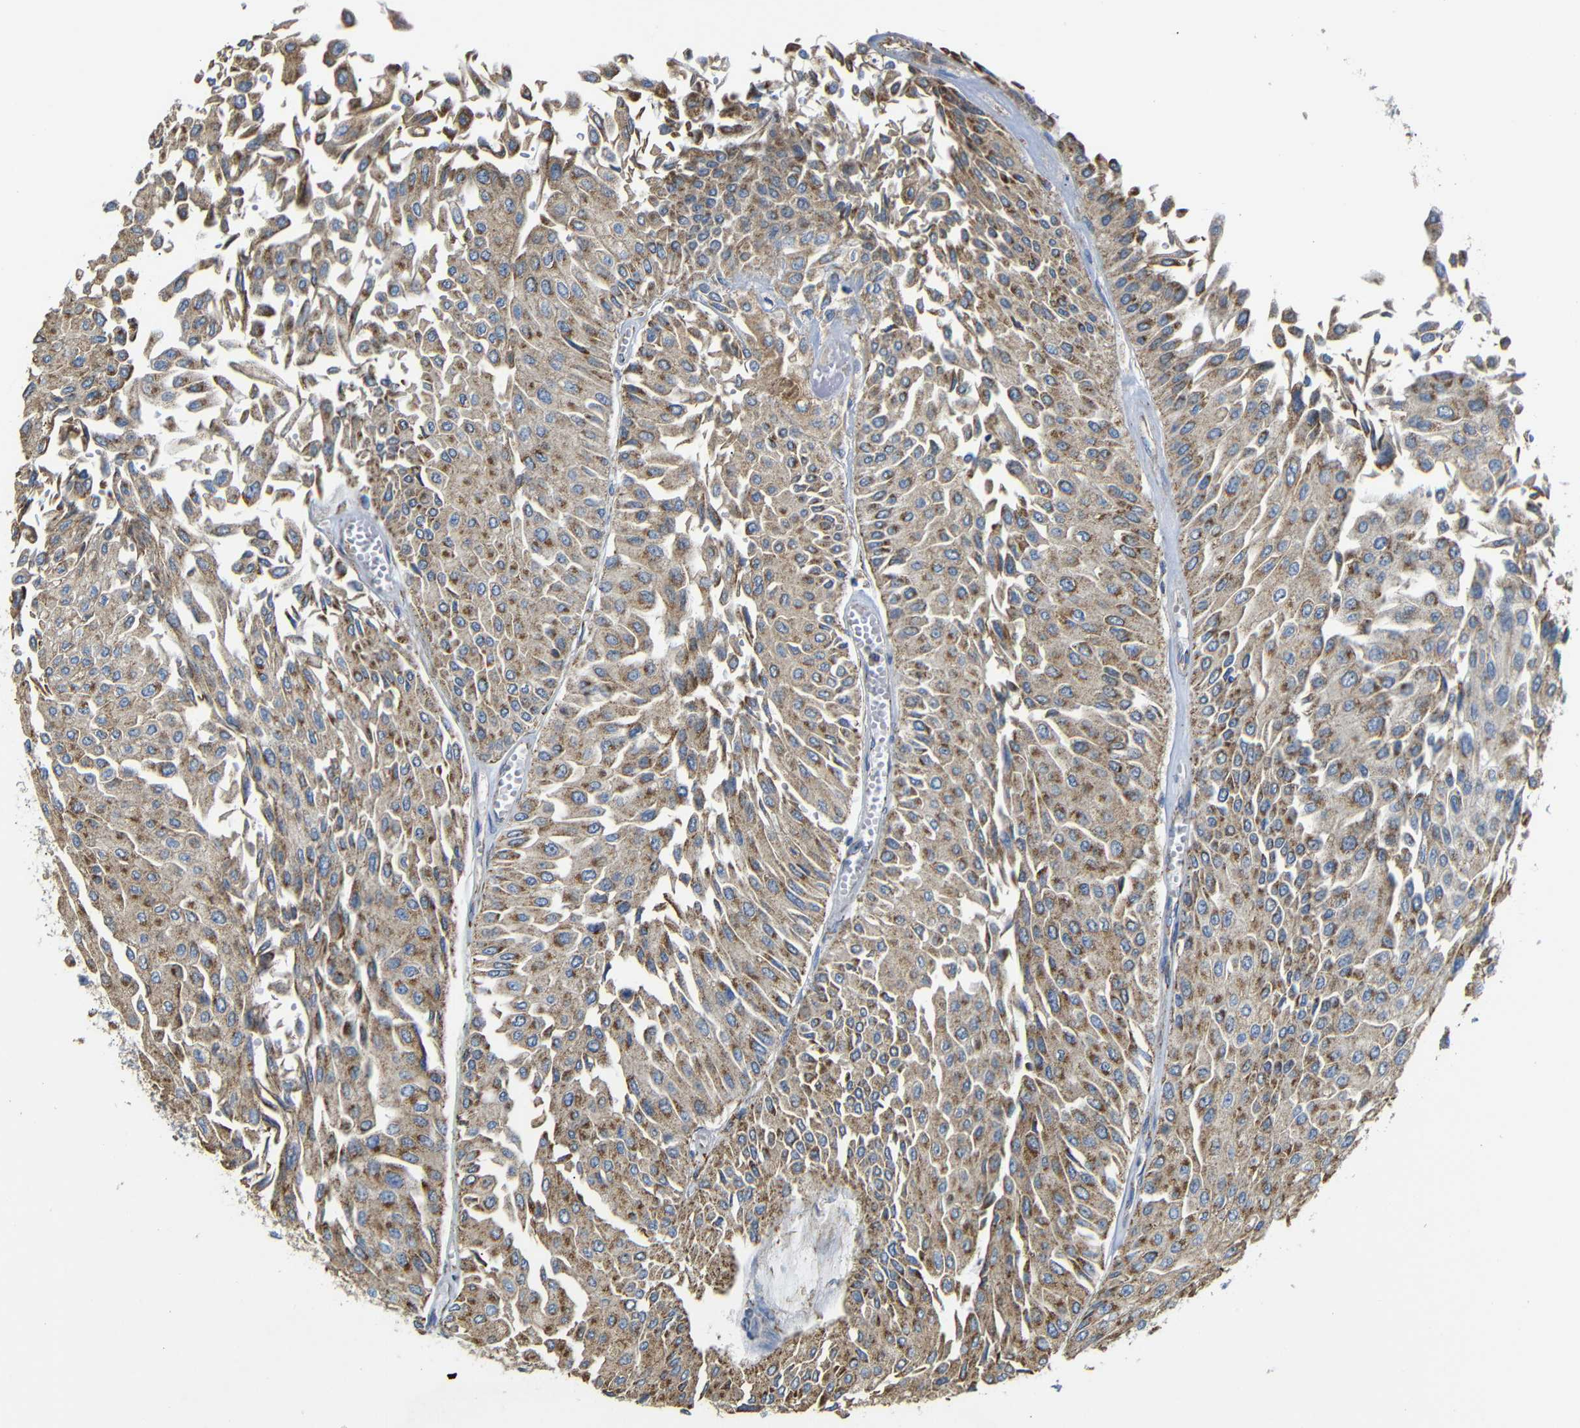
{"staining": {"intensity": "moderate", "quantity": ">75%", "location": "cytoplasmic/membranous"}, "tissue": "urothelial cancer", "cell_type": "Tumor cells", "image_type": "cancer", "snomed": [{"axis": "morphology", "description": "Urothelial carcinoma, Low grade"}, {"axis": "topography", "description": "Urinary bladder"}], "caption": "There is medium levels of moderate cytoplasmic/membranous positivity in tumor cells of urothelial carcinoma (low-grade), as demonstrated by immunohistochemical staining (brown color).", "gene": "FAM171B", "patient": {"sex": "male", "age": 67}}